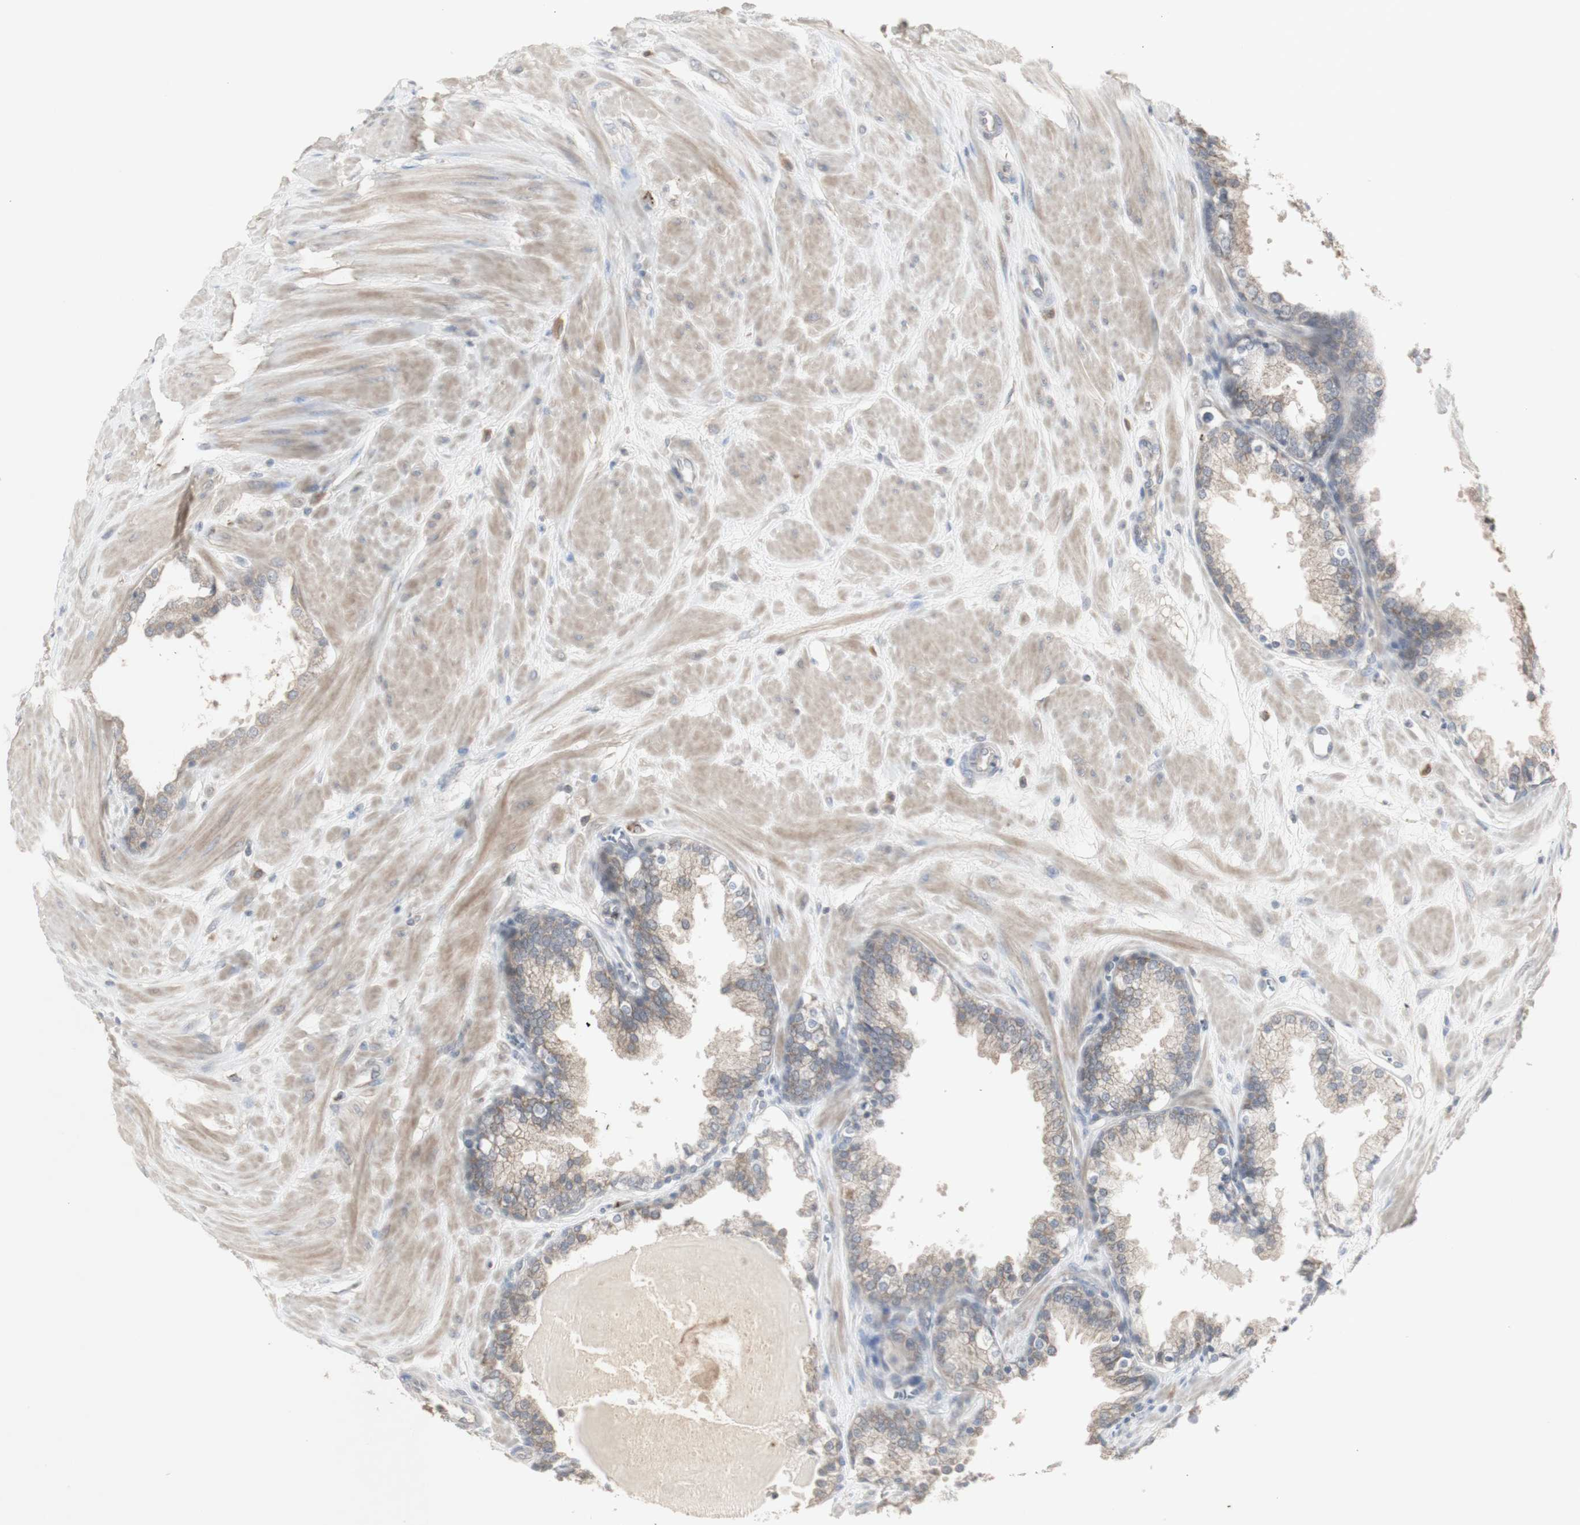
{"staining": {"intensity": "weak", "quantity": ">75%", "location": "cytoplasmic/membranous"}, "tissue": "prostate", "cell_type": "Glandular cells", "image_type": "normal", "snomed": [{"axis": "morphology", "description": "Normal tissue, NOS"}, {"axis": "topography", "description": "Prostate"}], "caption": "Glandular cells reveal weak cytoplasmic/membranous expression in approximately >75% of cells in normal prostate. (DAB (3,3'-diaminobenzidine) IHC with brightfield microscopy, high magnification).", "gene": "INS", "patient": {"sex": "male", "age": 51}}